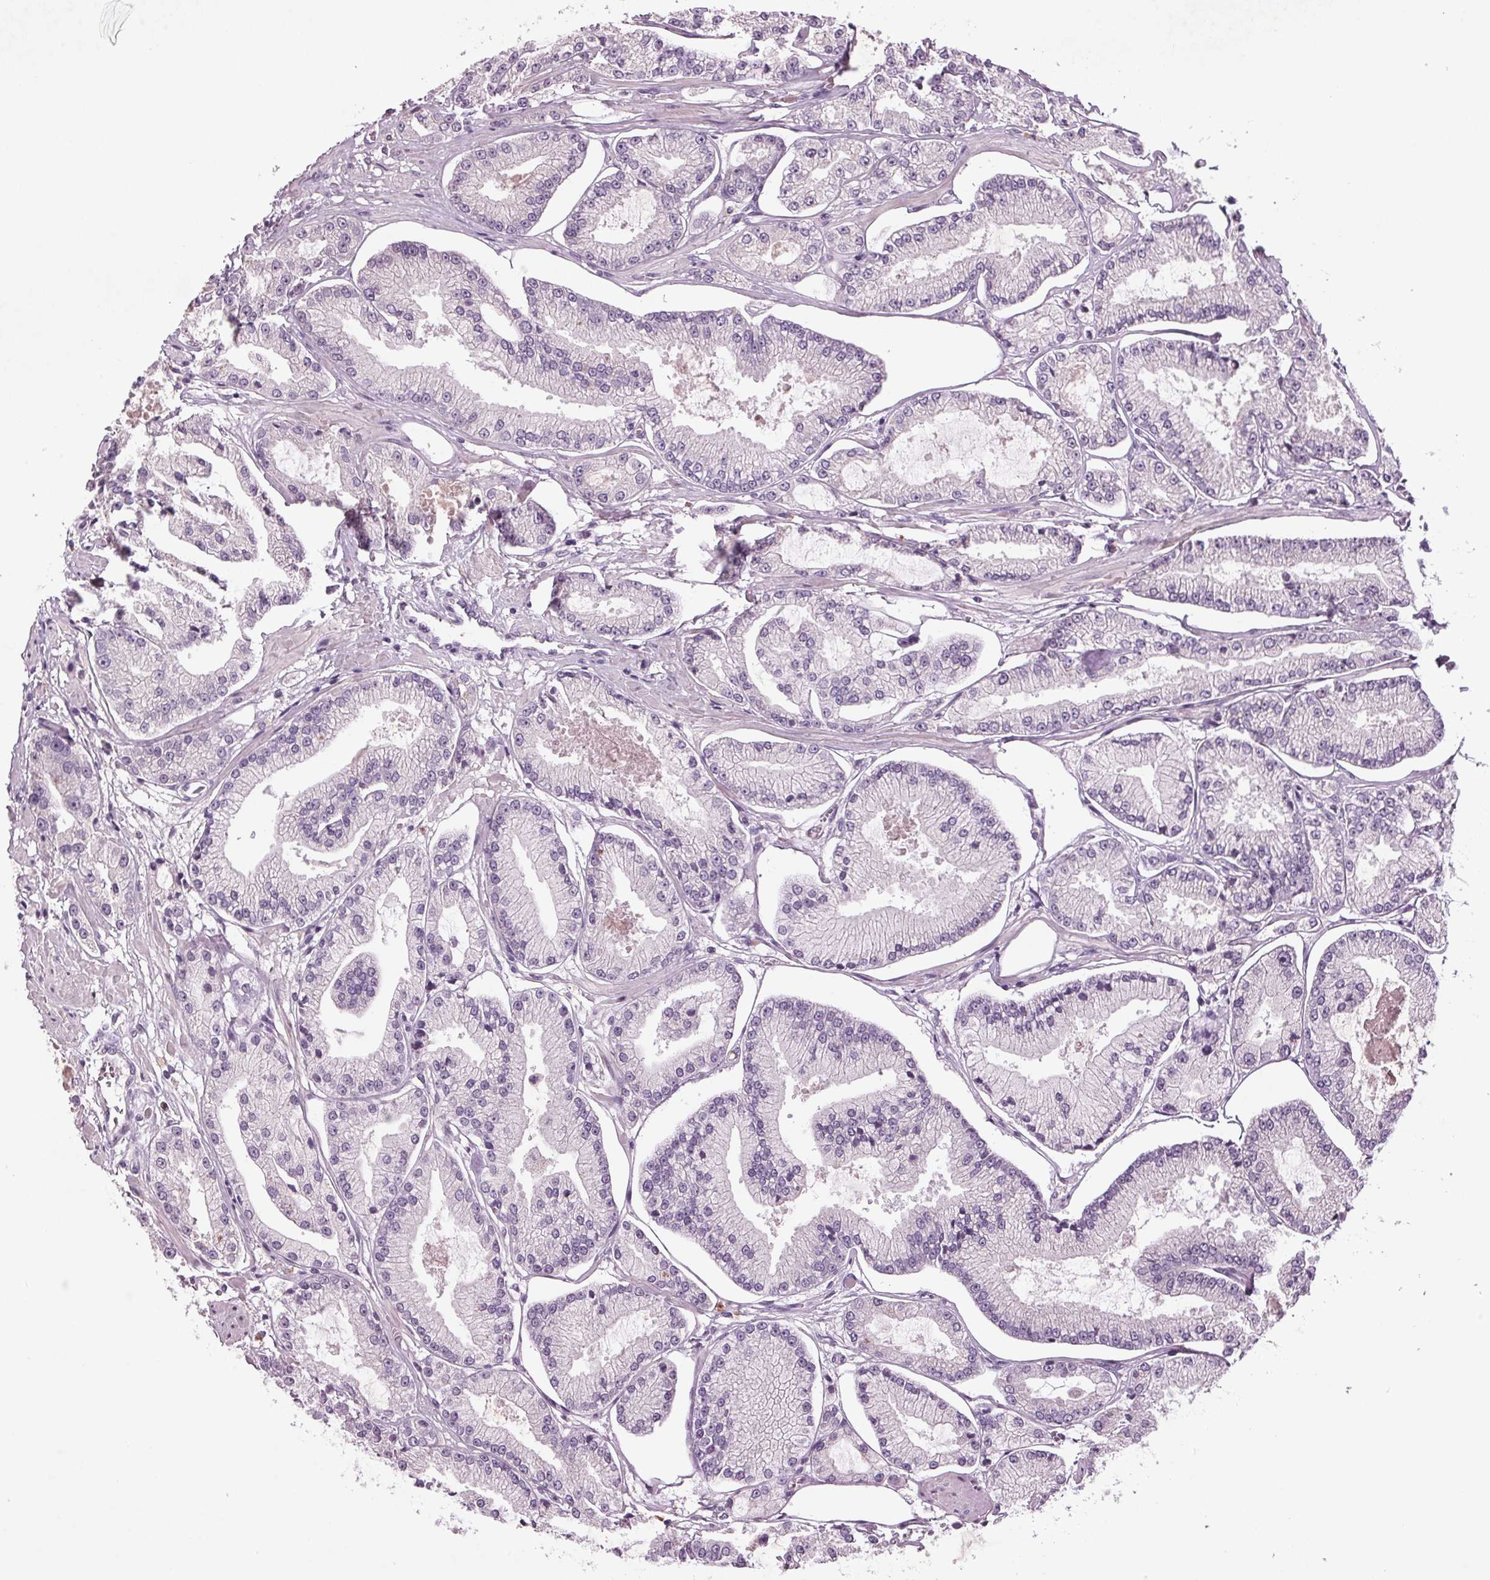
{"staining": {"intensity": "negative", "quantity": "none", "location": "none"}, "tissue": "prostate cancer", "cell_type": "Tumor cells", "image_type": "cancer", "snomed": [{"axis": "morphology", "description": "Adenocarcinoma, Low grade"}, {"axis": "topography", "description": "Prostate"}], "caption": "High magnification brightfield microscopy of low-grade adenocarcinoma (prostate) stained with DAB (3,3'-diaminobenzidine) (brown) and counterstained with hematoxylin (blue): tumor cells show no significant positivity. (Brightfield microscopy of DAB (3,3'-diaminobenzidine) immunohistochemistry at high magnification).", "gene": "BHLHE22", "patient": {"sex": "male", "age": 55}}